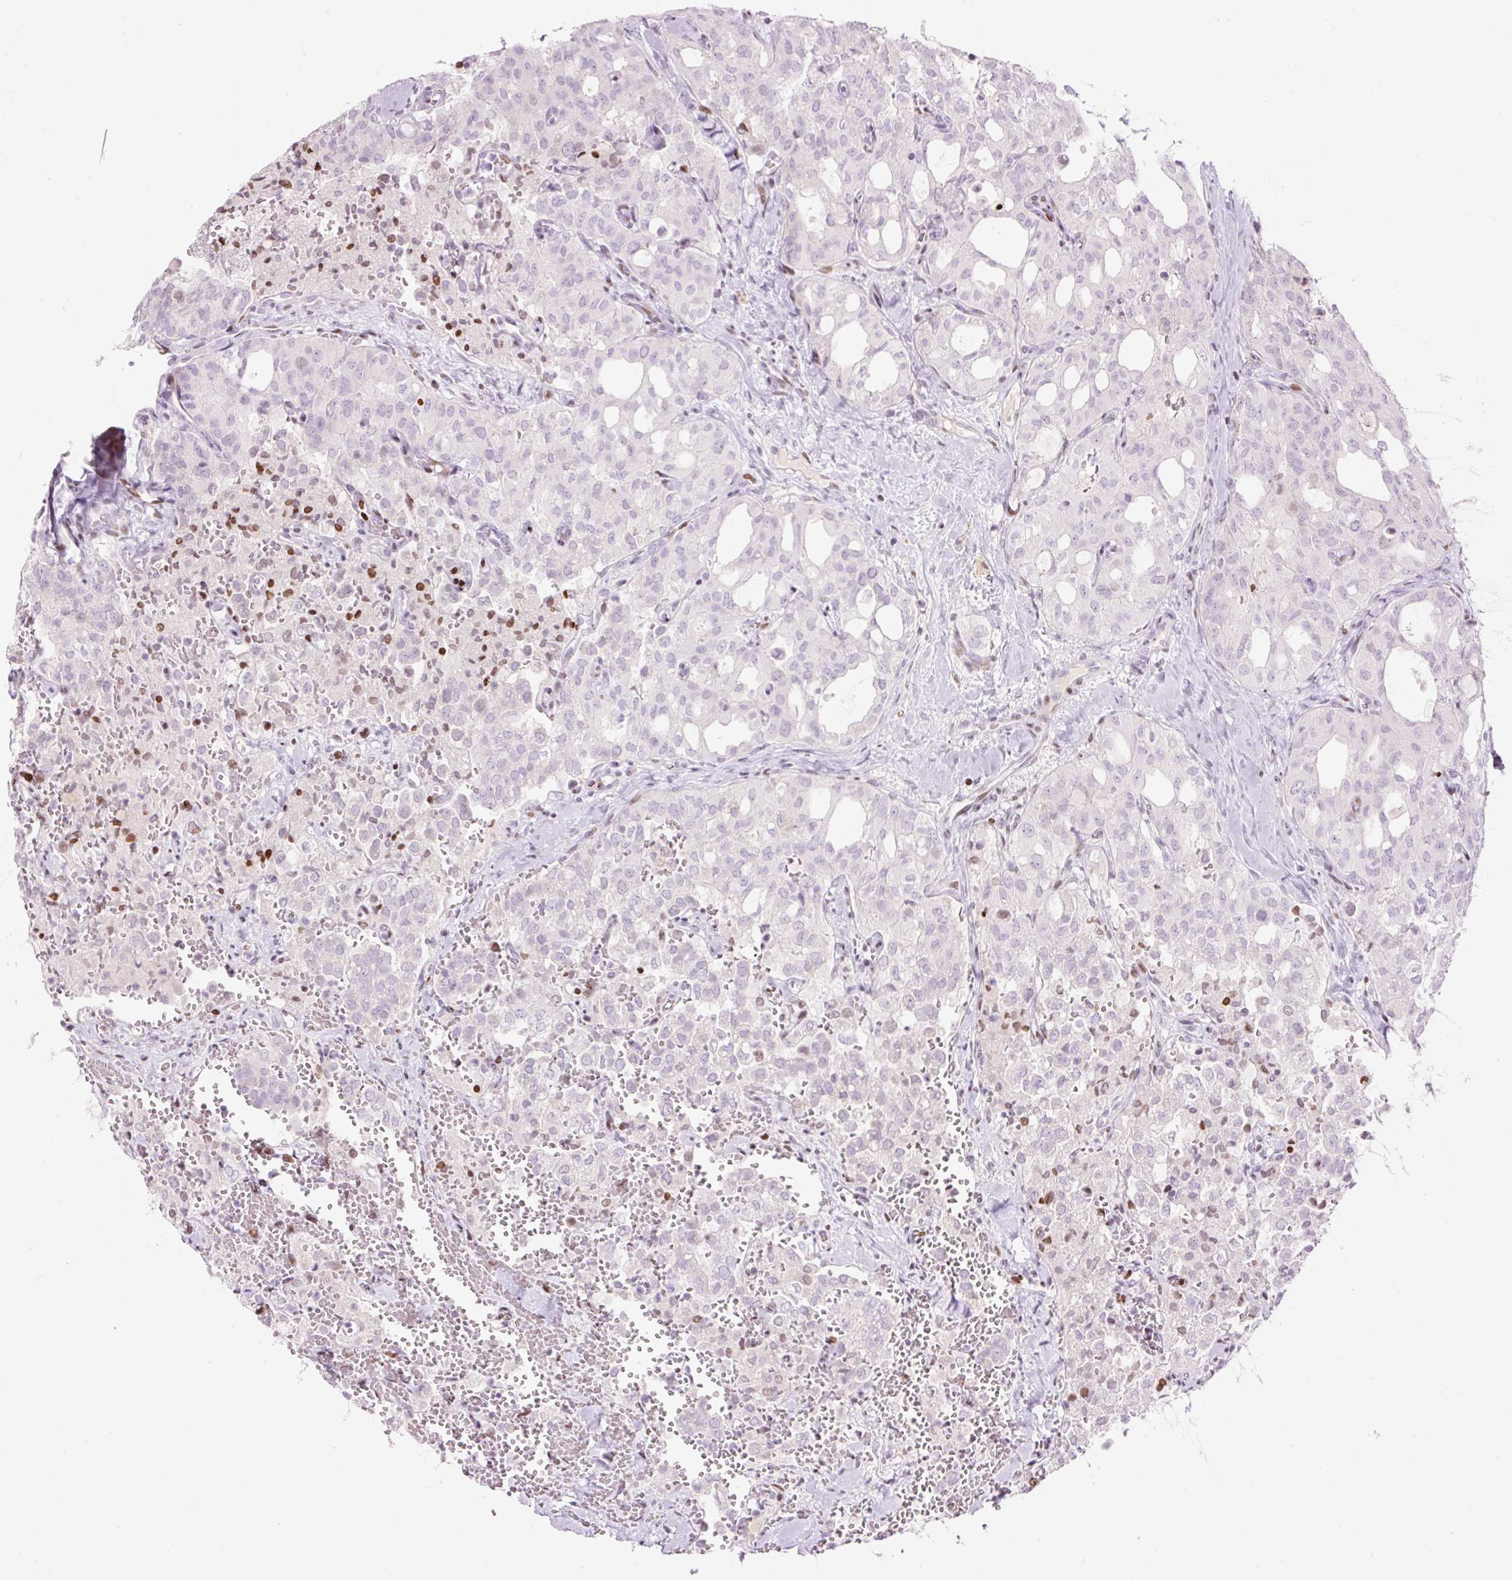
{"staining": {"intensity": "moderate", "quantity": "<25%", "location": "nuclear"}, "tissue": "thyroid cancer", "cell_type": "Tumor cells", "image_type": "cancer", "snomed": [{"axis": "morphology", "description": "Follicular adenoma carcinoma, NOS"}, {"axis": "topography", "description": "Thyroid gland"}], "caption": "Moderate nuclear protein positivity is present in about <25% of tumor cells in thyroid cancer (follicular adenoma carcinoma). (brown staining indicates protein expression, while blue staining denotes nuclei).", "gene": "TMEM177", "patient": {"sex": "male", "age": 75}}